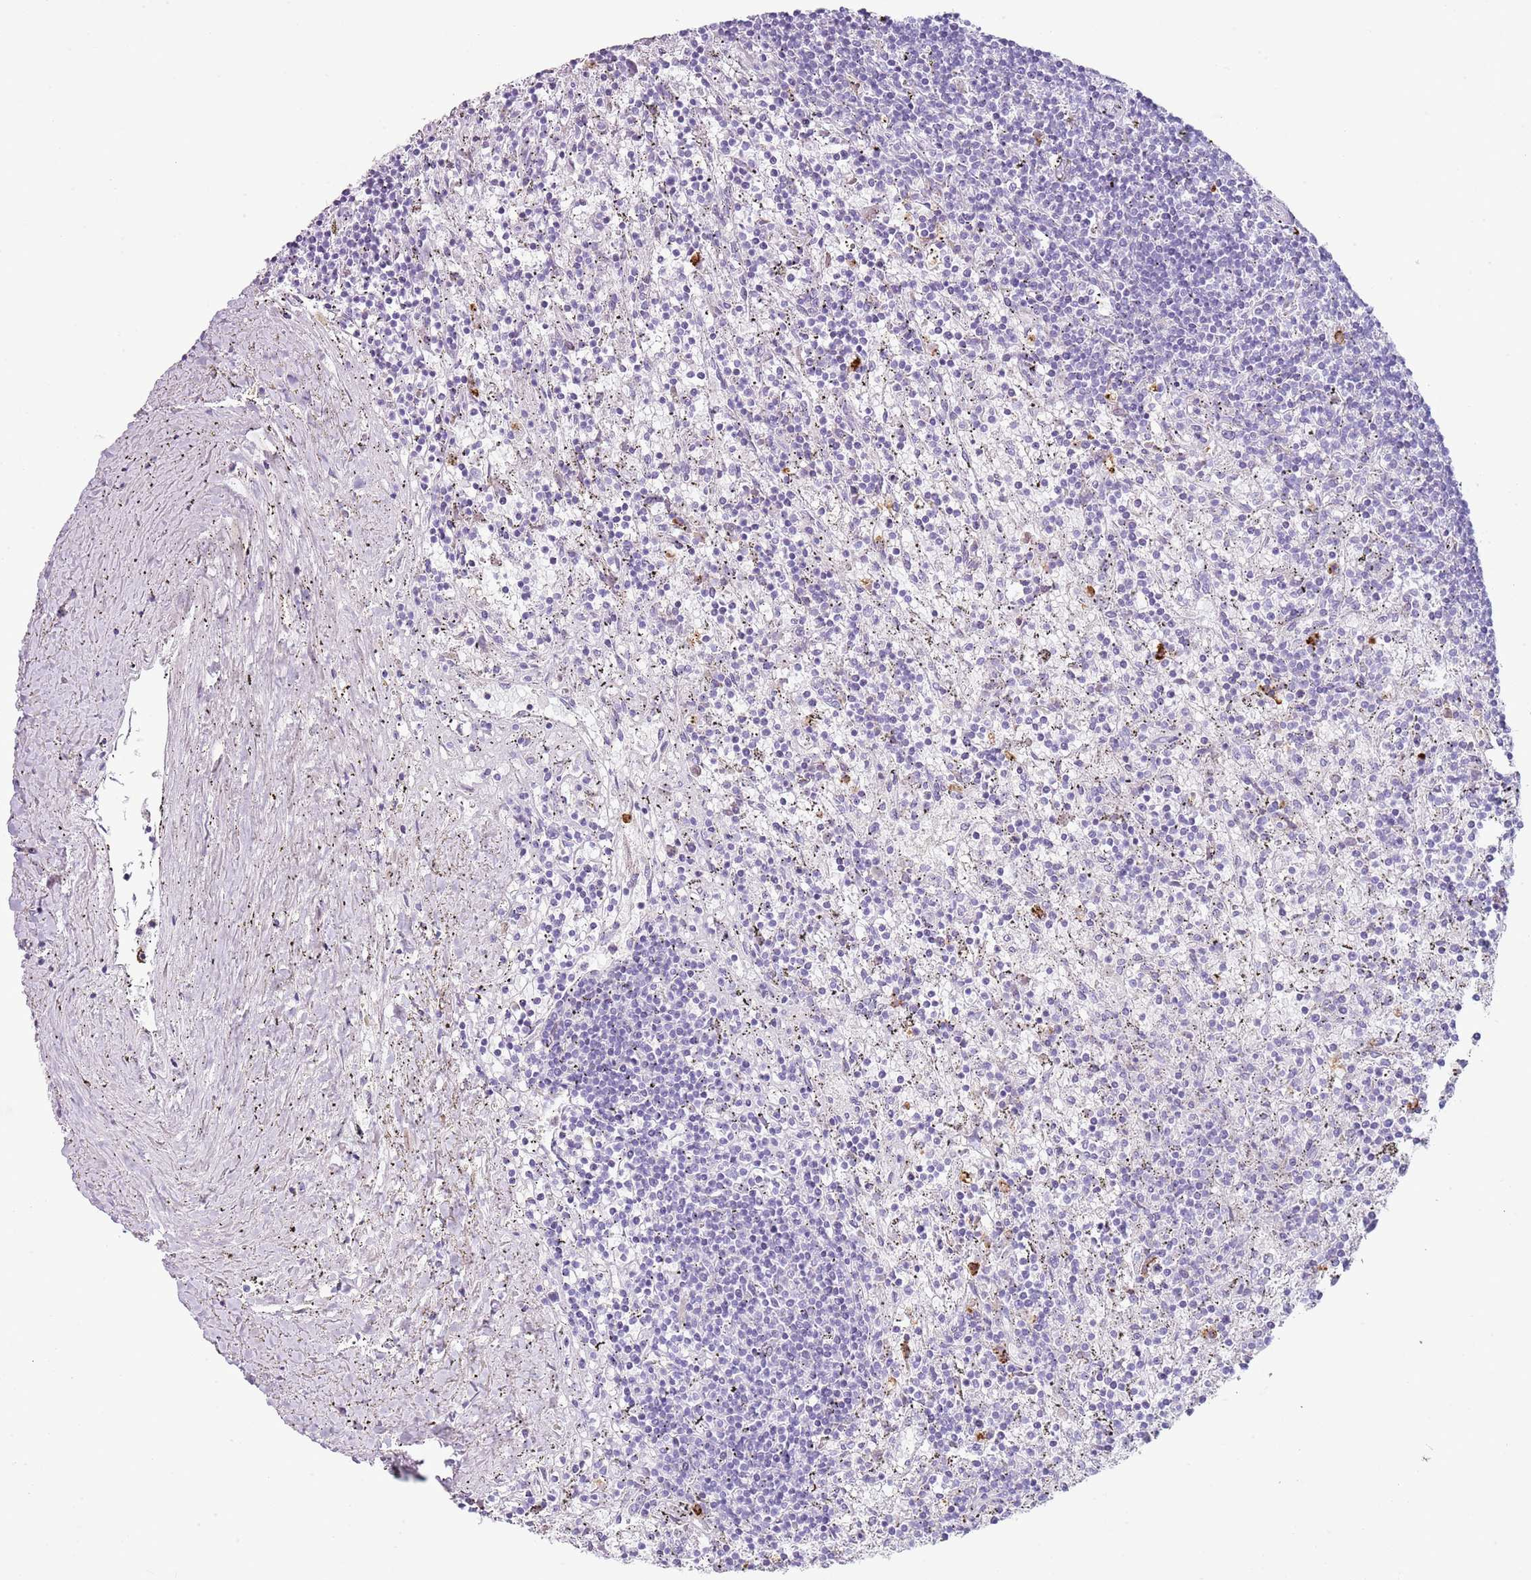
{"staining": {"intensity": "negative", "quantity": "none", "location": "none"}, "tissue": "lymphoma", "cell_type": "Tumor cells", "image_type": "cancer", "snomed": [{"axis": "morphology", "description": "Malignant lymphoma, non-Hodgkin's type, Low grade"}, {"axis": "topography", "description": "Spleen"}], "caption": "Lymphoma was stained to show a protein in brown. There is no significant positivity in tumor cells.", "gene": "CD177", "patient": {"sex": "male", "age": 76}}